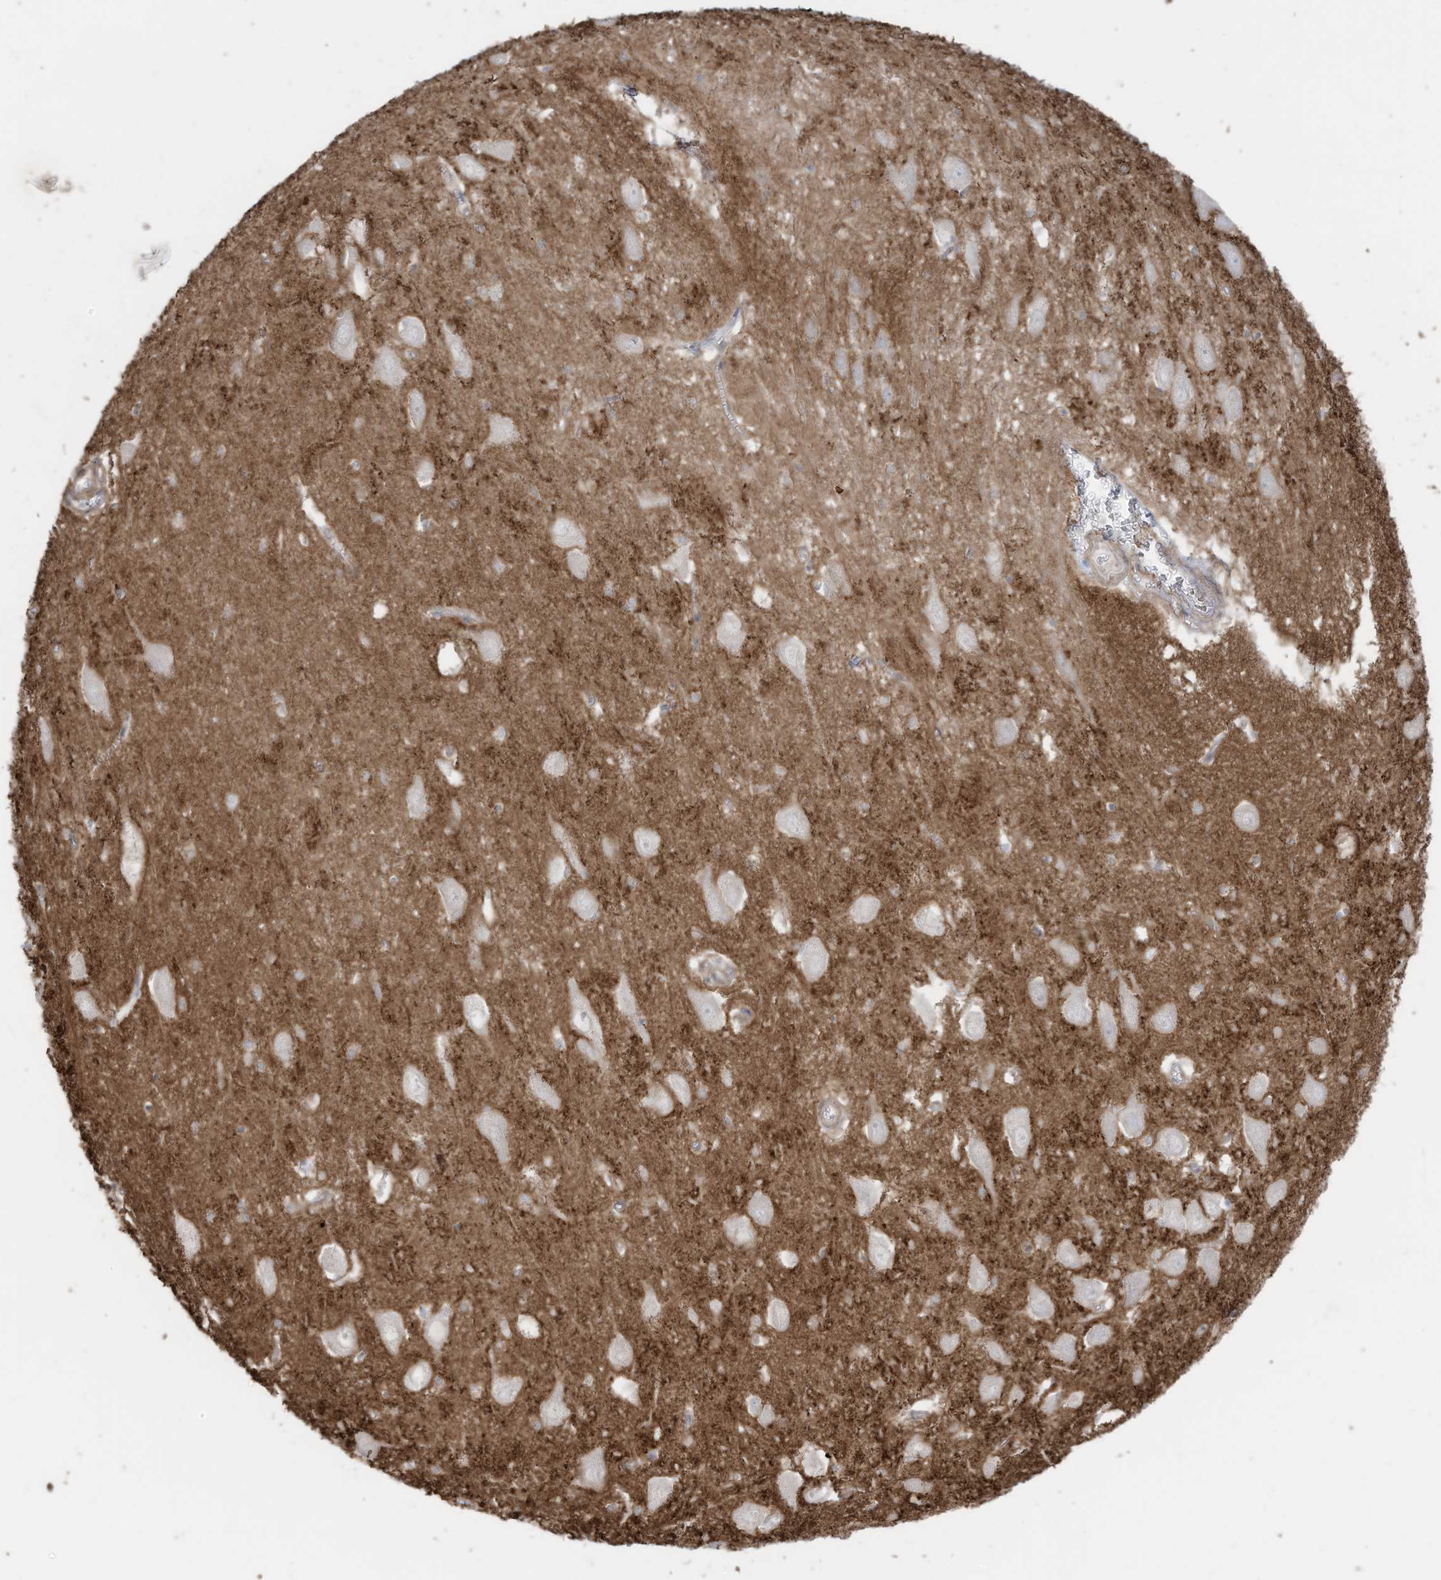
{"staining": {"intensity": "negative", "quantity": "none", "location": "none"}, "tissue": "hippocampus", "cell_type": "Glial cells", "image_type": "normal", "snomed": [{"axis": "morphology", "description": "Normal tissue, NOS"}, {"axis": "topography", "description": "Hippocampus"}], "caption": "A high-resolution micrograph shows immunohistochemistry staining of benign hippocampus, which displays no significant staining in glial cells. Brightfield microscopy of IHC stained with DAB (brown) and hematoxylin (blue), captured at high magnification.", "gene": "SLC17A7", "patient": {"sex": "female", "age": 64}}